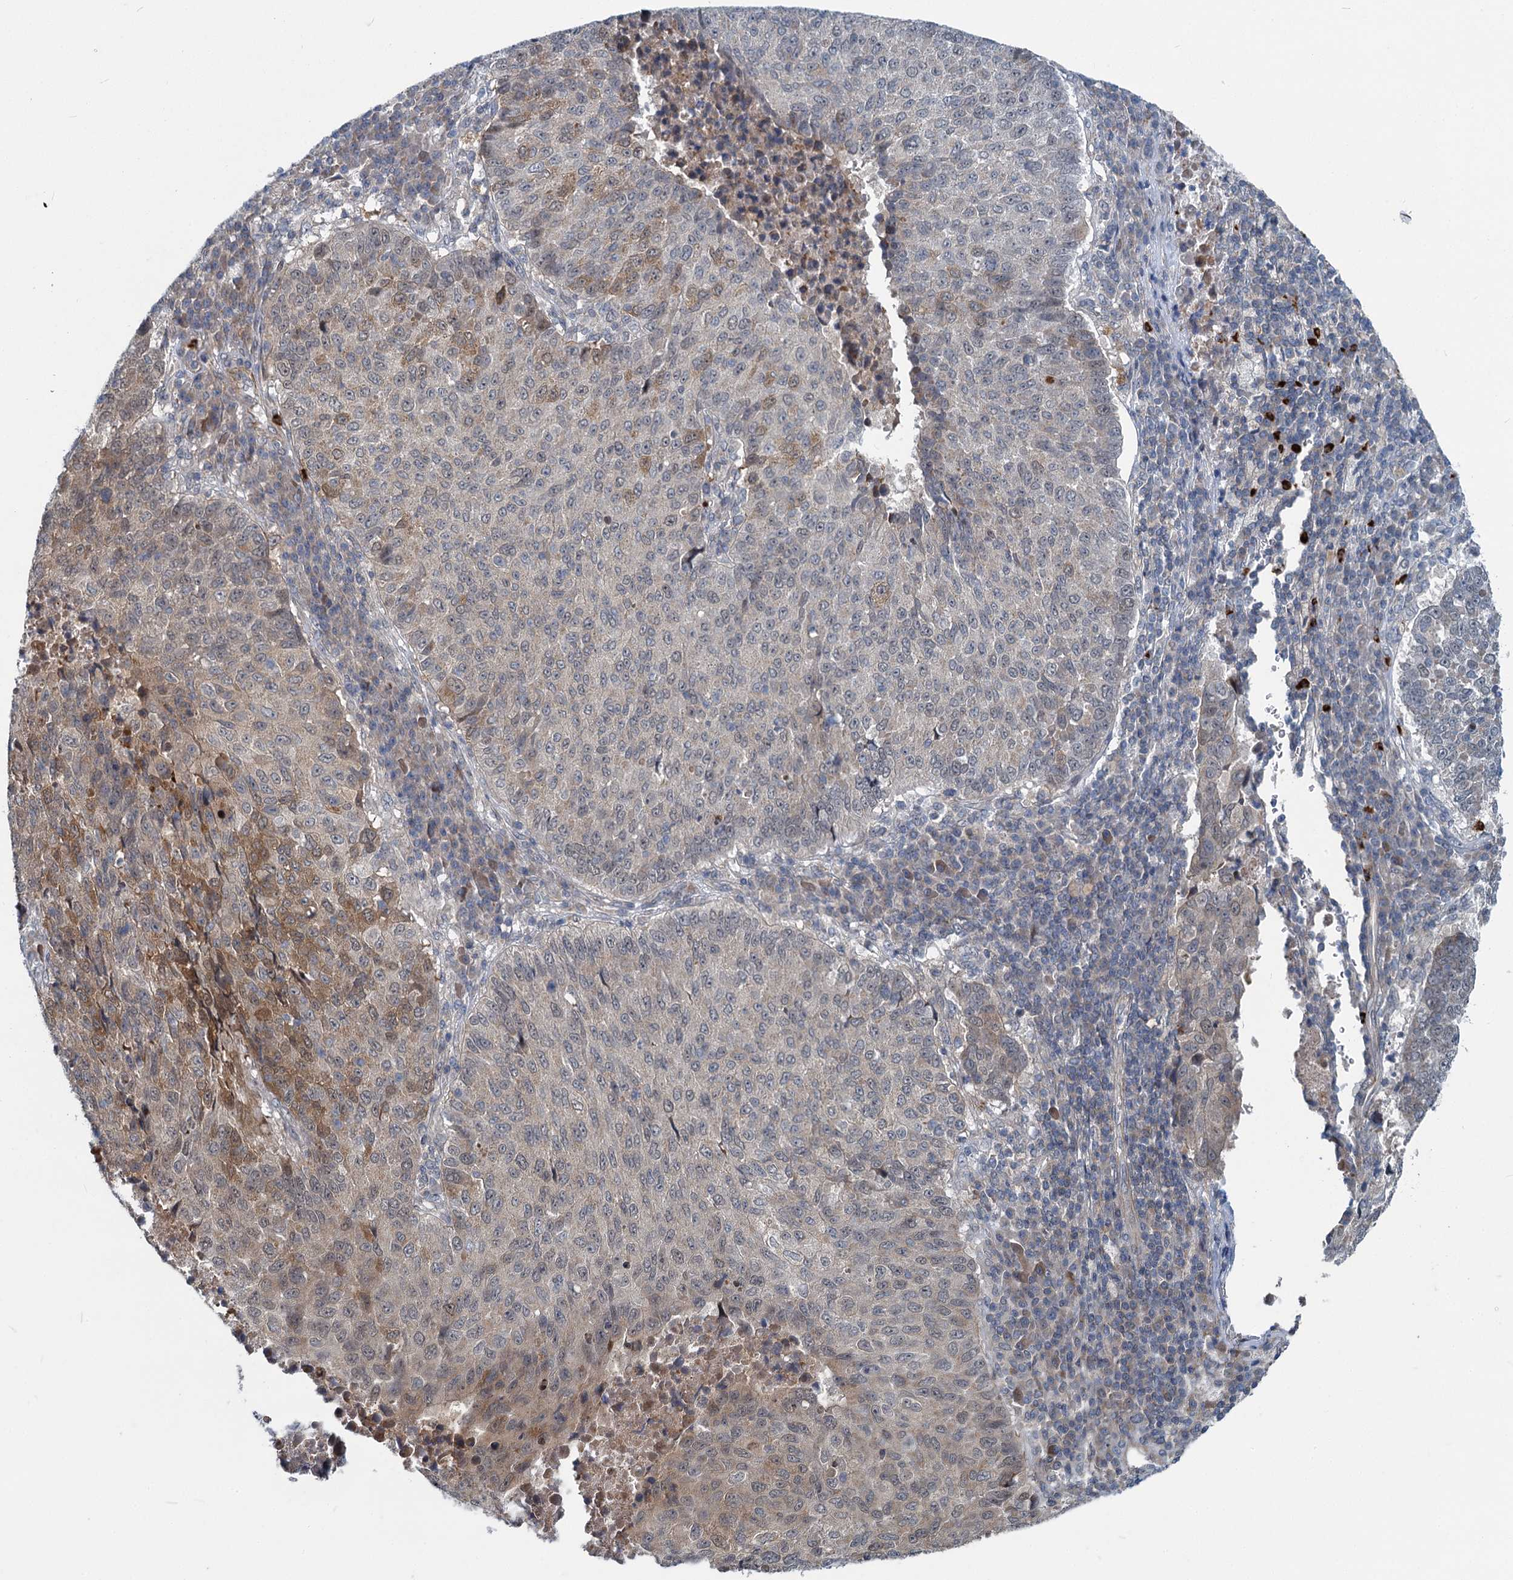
{"staining": {"intensity": "weak", "quantity": "<25%", "location": "cytoplasmic/membranous"}, "tissue": "lung cancer", "cell_type": "Tumor cells", "image_type": "cancer", "snomed": [{"axis": "morphology", "description": "Squamous cell carcinoma, NOS"}, {"axis": "topography", "description": "Lung"}], "caption": "IHC of human squamous cell carcinoma (lung) shows no positivity in tumor cells. (IHC, brightfield microscopy, high magnification).", "gene": "ADCY2", "patient": {"sex": "male", "age": 73}}